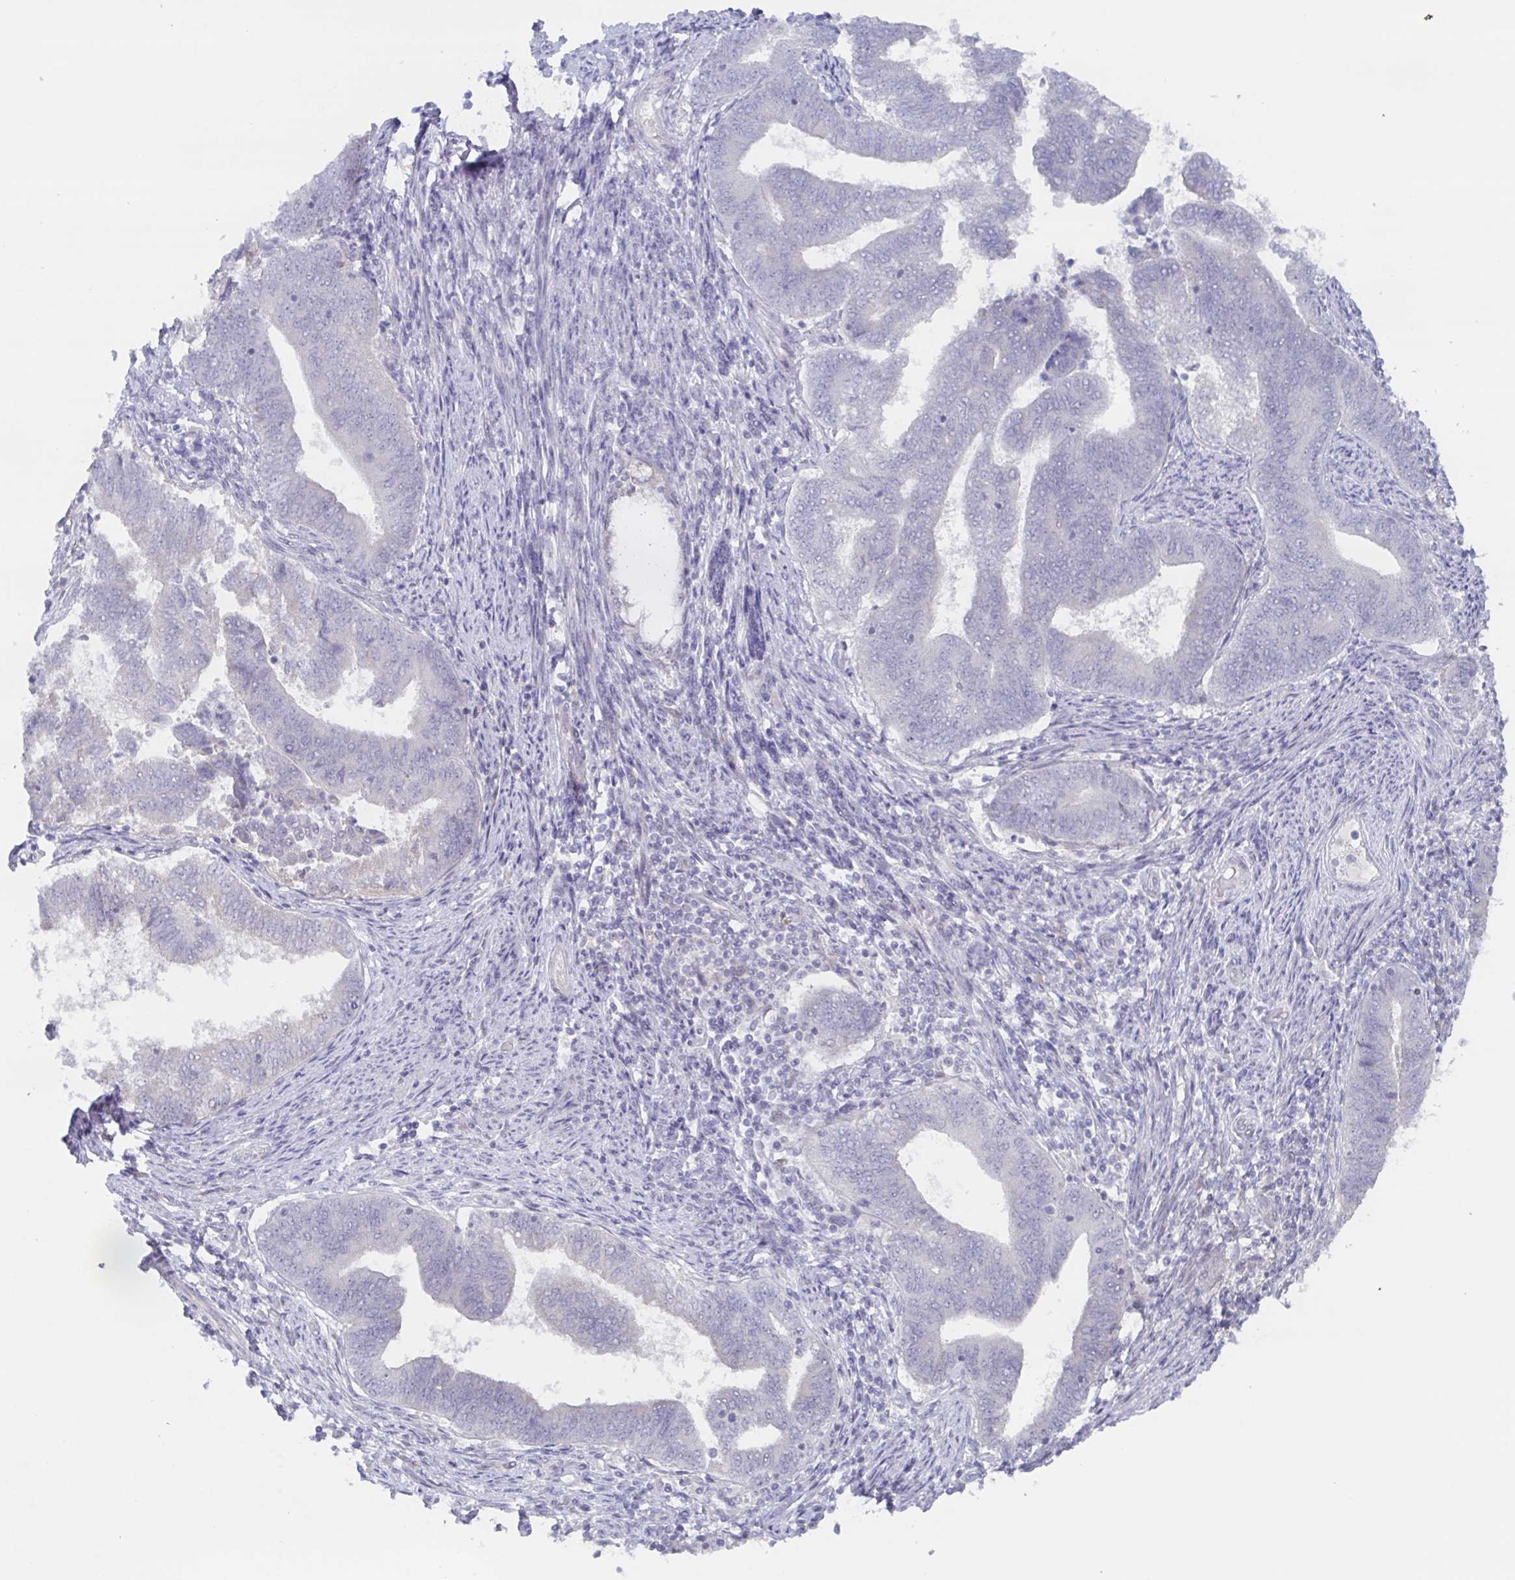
{"staining": {"intensity": "negative", "quantity": "none", "location": "none"}, "tissue": "endometrial cancer", "cell_type": "Tumor cells", "image_type": "cancer", "snomed": [{"axis": "morphology", "description": "Adenocarcinoma, NOS"}, {"axis": "topography", "description": "Endometrium"}], "caption": "A photomicrograph of endometrial cancer (adenocarcinoma) stained for a protein demonstrates no brown staining in tumor cells.", "gene": "POU2F3", "patient": {"sex": "female", "age": 65}}